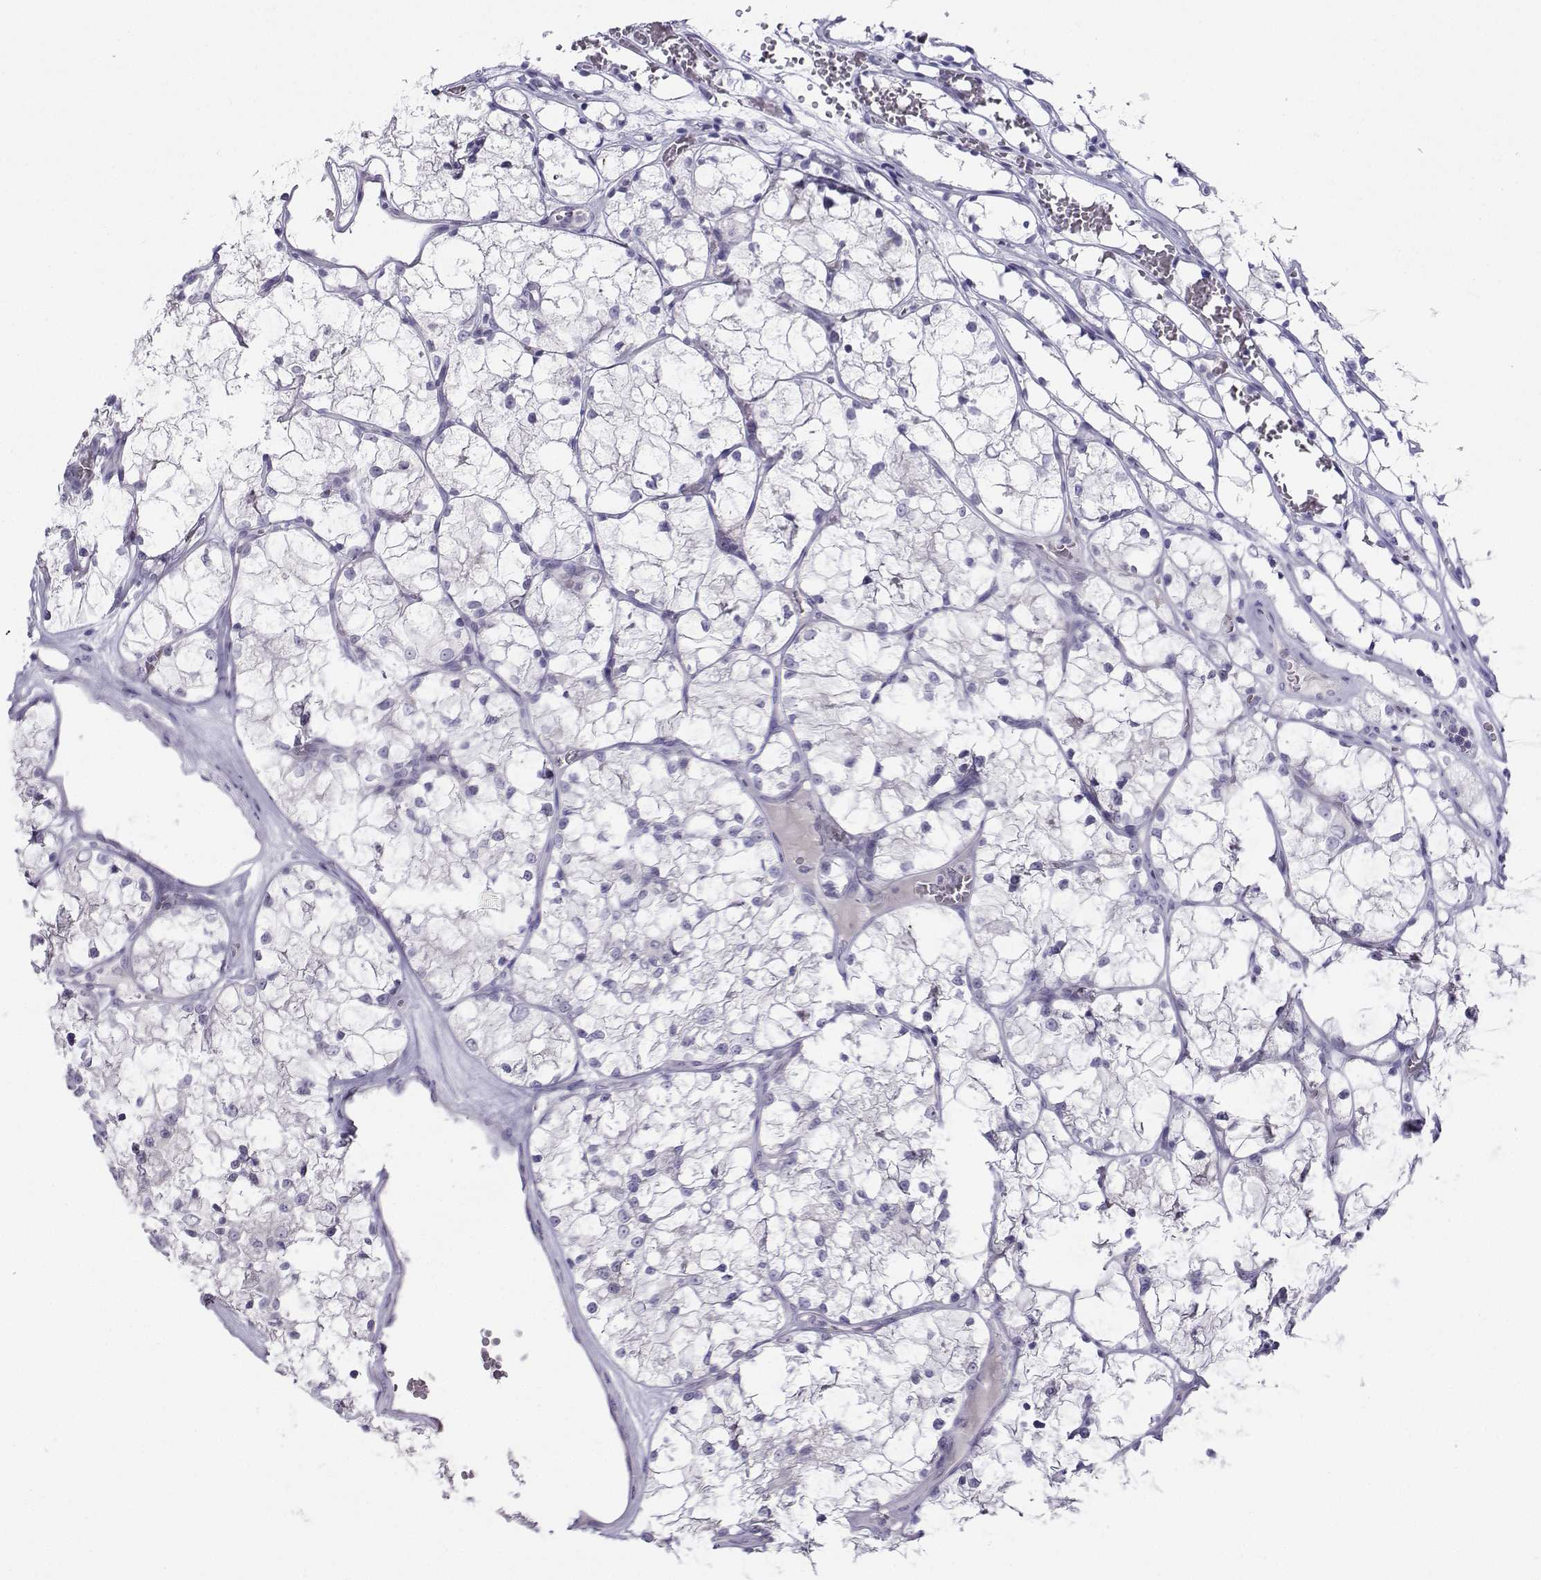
{"staining": {"intensity": "negative", "quantity": "none", "location": "none"}, "tissue": "renal cancer", "cell_type": "Tumor cells", "image_type": "cancer", "snomed": [{"axis": "morphology", "description": "Adenocarcinoma, NOS"}, {"axis": "topography", "description": "Kidney"}], "caption": "Immunohistochemistry photomicrograph of neoplastic tissue: human adenocarcinoma (renal) stained with DAB (3,3'-diaminobenzidine) exhibits no significant protein expression in tumor cells. (DAB (3,3'-diaminobenzidine) IHC visualized using brightfield microscopy, high magnification).", "gene": "FBXO24", "patient": {"sex": "female", "age": 69}}